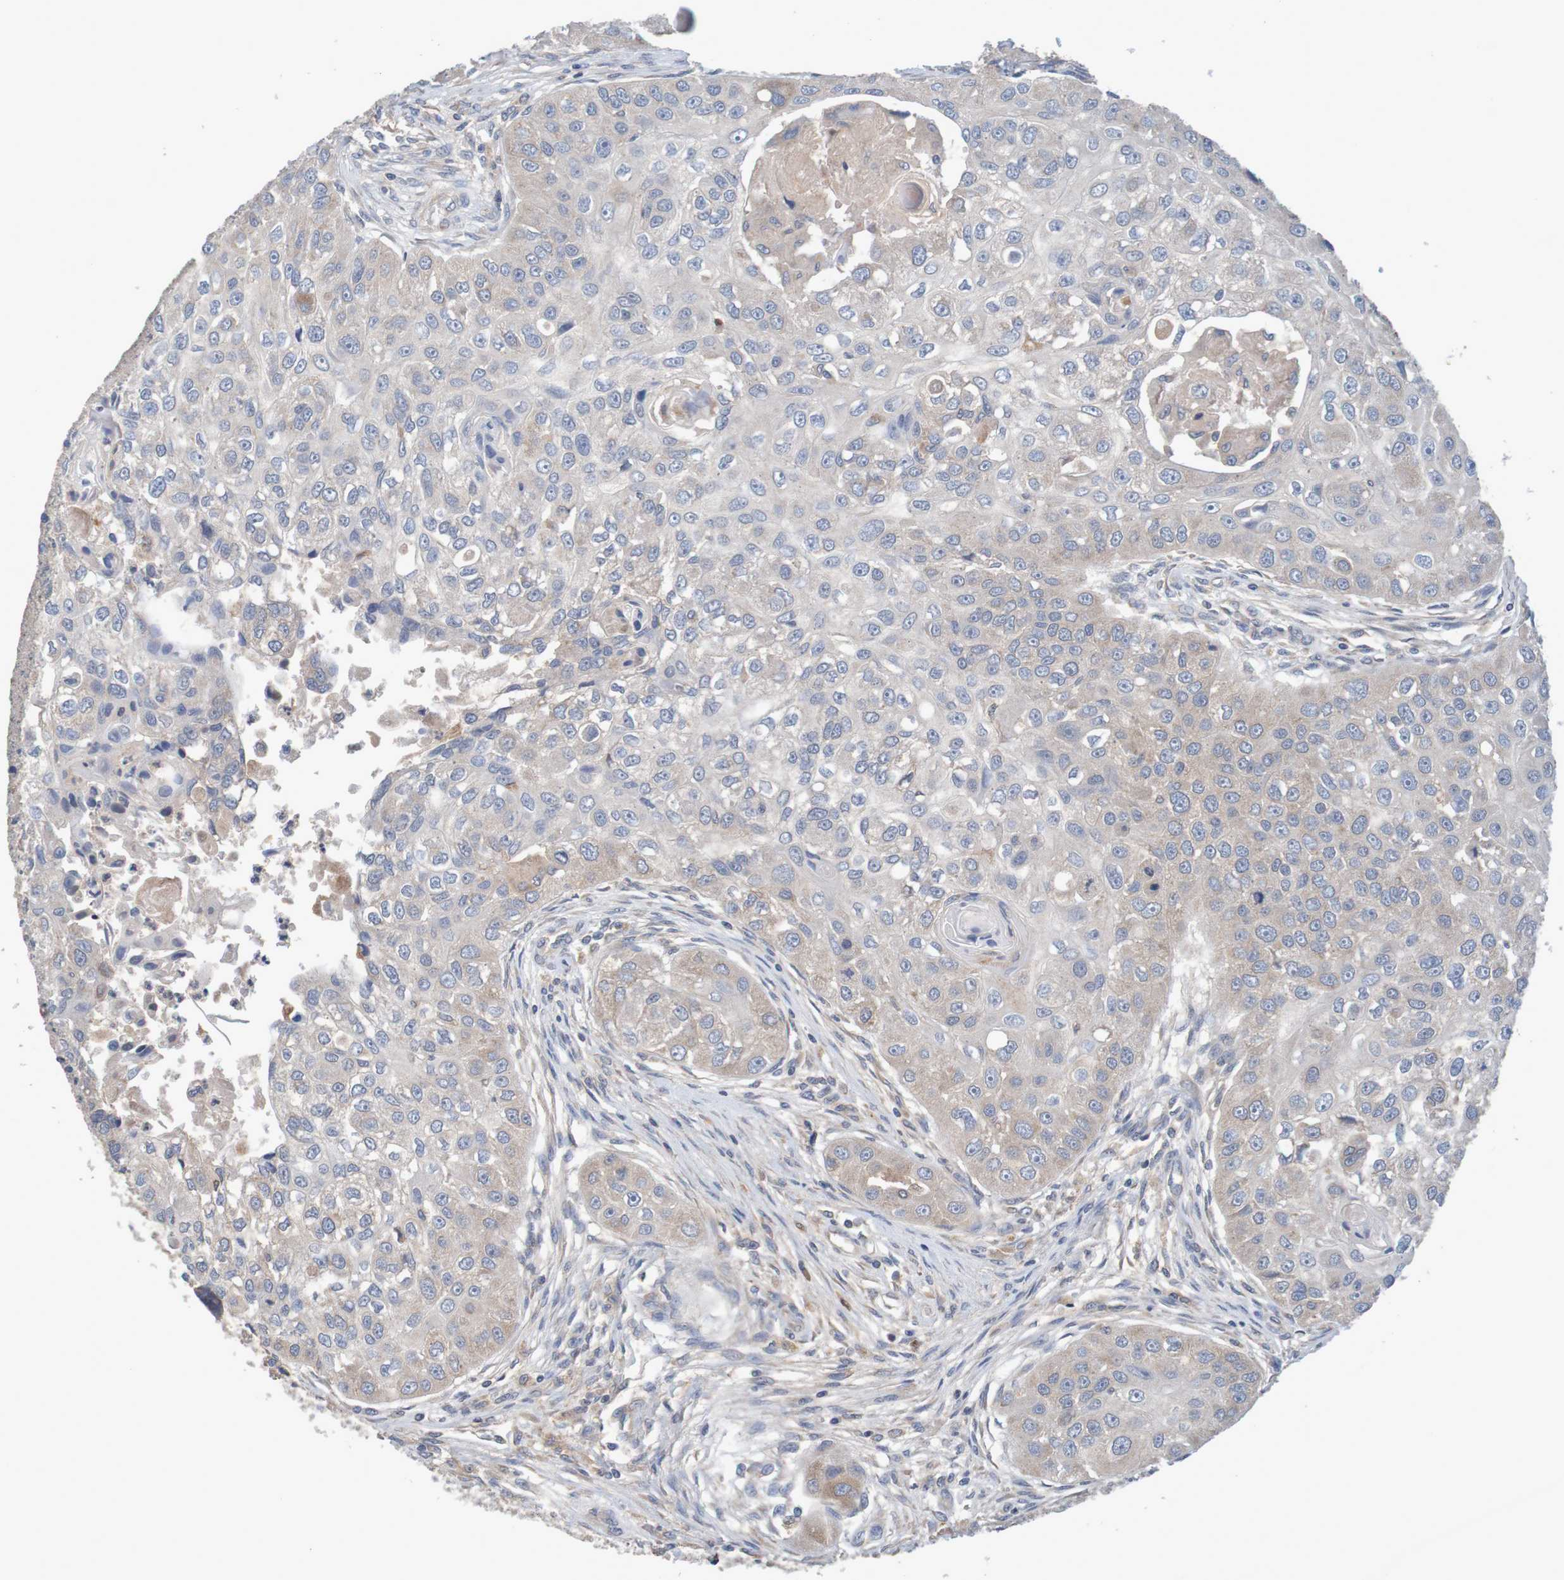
{"staining": {"intensity": "weak", "quantity": ">75%", "location": "cytoplasmic/membranous"}, "tissue": "head and neck cancer", "cell_type": "Tumor cells", "image_type": "cancer", "snomed": [{"axis": "morphology", "description": "Normal tissue, NOS"}, {"axis": "morphology", "description": "Squamous cell carcinoma, NOS"}, {"axis": "topography", "description": "Skeletal muscle"}, {"axis": "topography", "description": "Head-Neck"}], "caption": "An immunohistochemistry (IHC) histopathology image of neoplastic tissue is shown. Protein staining in brown highlights weak cytoplasmic/membranous positivity in head and neck cancer (squamous cell carcinoma) within tumor cells. (IHC, brightfield microscopy, high magnification).", "gene": "LTA", "patient": {"sex": "male", "age": 51}}